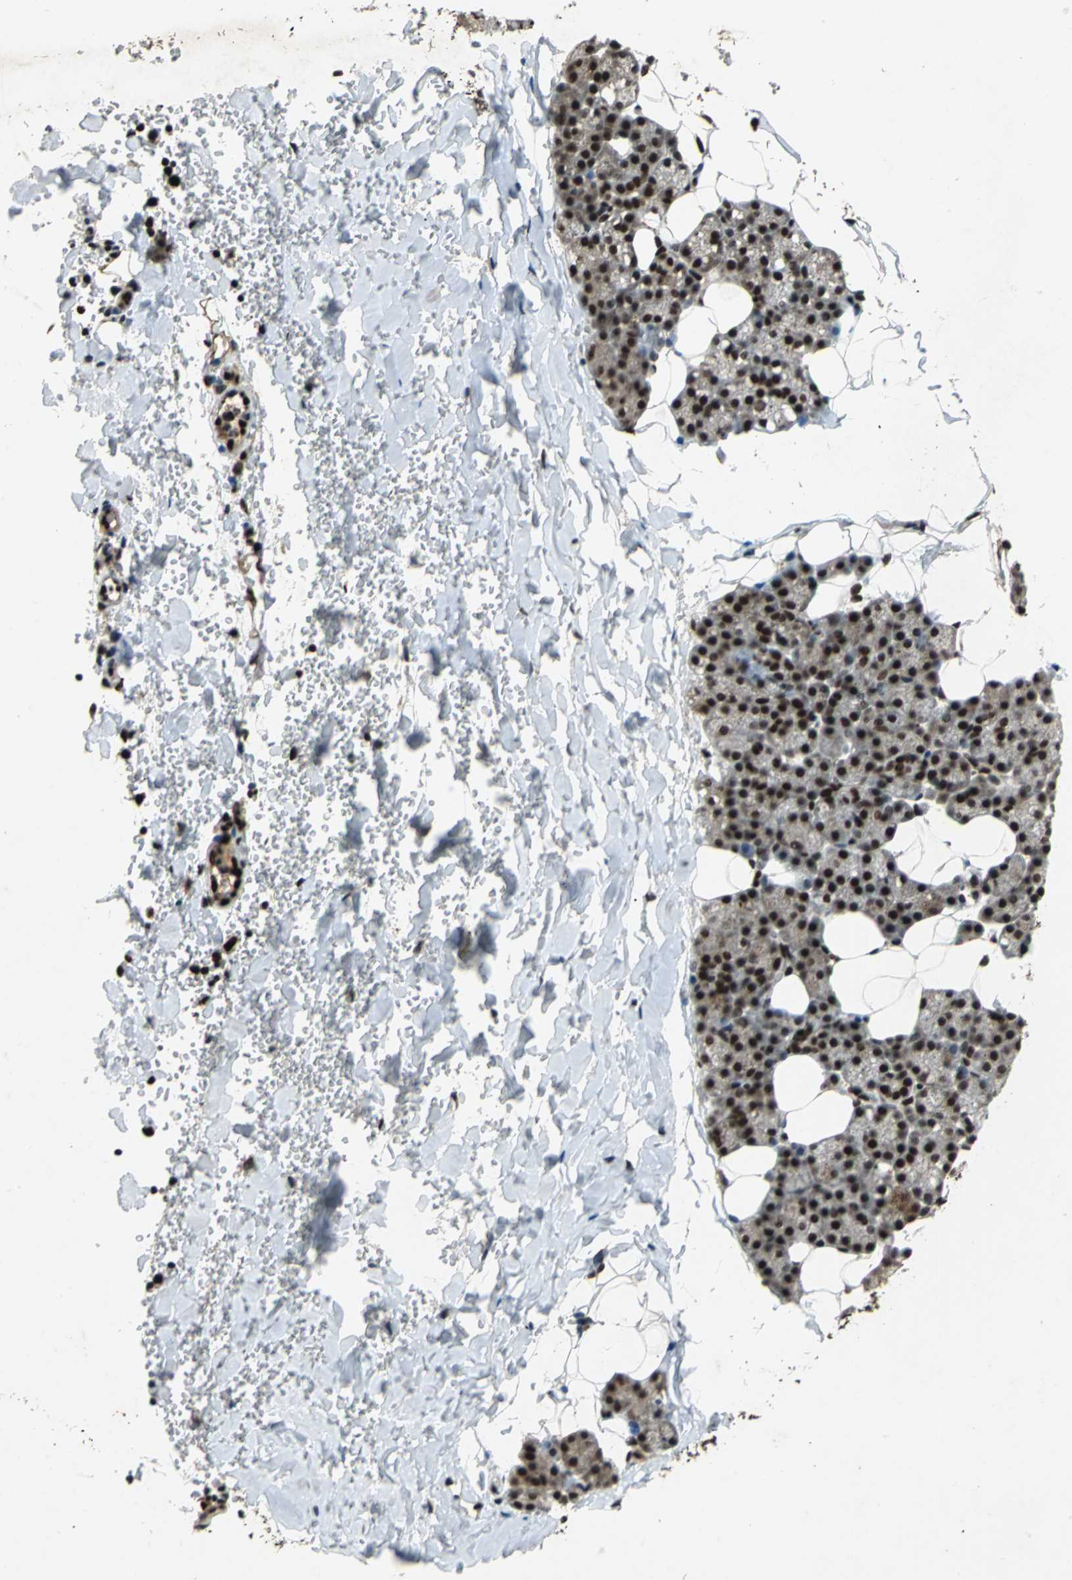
{"staining": {"intensity": "strong", "quantity": ">75%", "location": "cytoplasmic/membranous,nuclear"}, "tissue": "salivary gland", "cell_type": "Glandular cells", "image_type": "normal", "snomed": [{"axis": "morphology", "description": "Normal tissue, NOS"}, {"axis": "topography", "description": "Lymph node"}, {"axis": "topography", "description": "Salivary gland"}], "caption": "The photomicrograph demonstrates staining of normal salivary gland, revealing strong cytoplasmic/membranous,nuclear protein staining (brown color) within glandular cells.", "gene": "MTA2", "patient": {"sex": "male", "age": 8}}